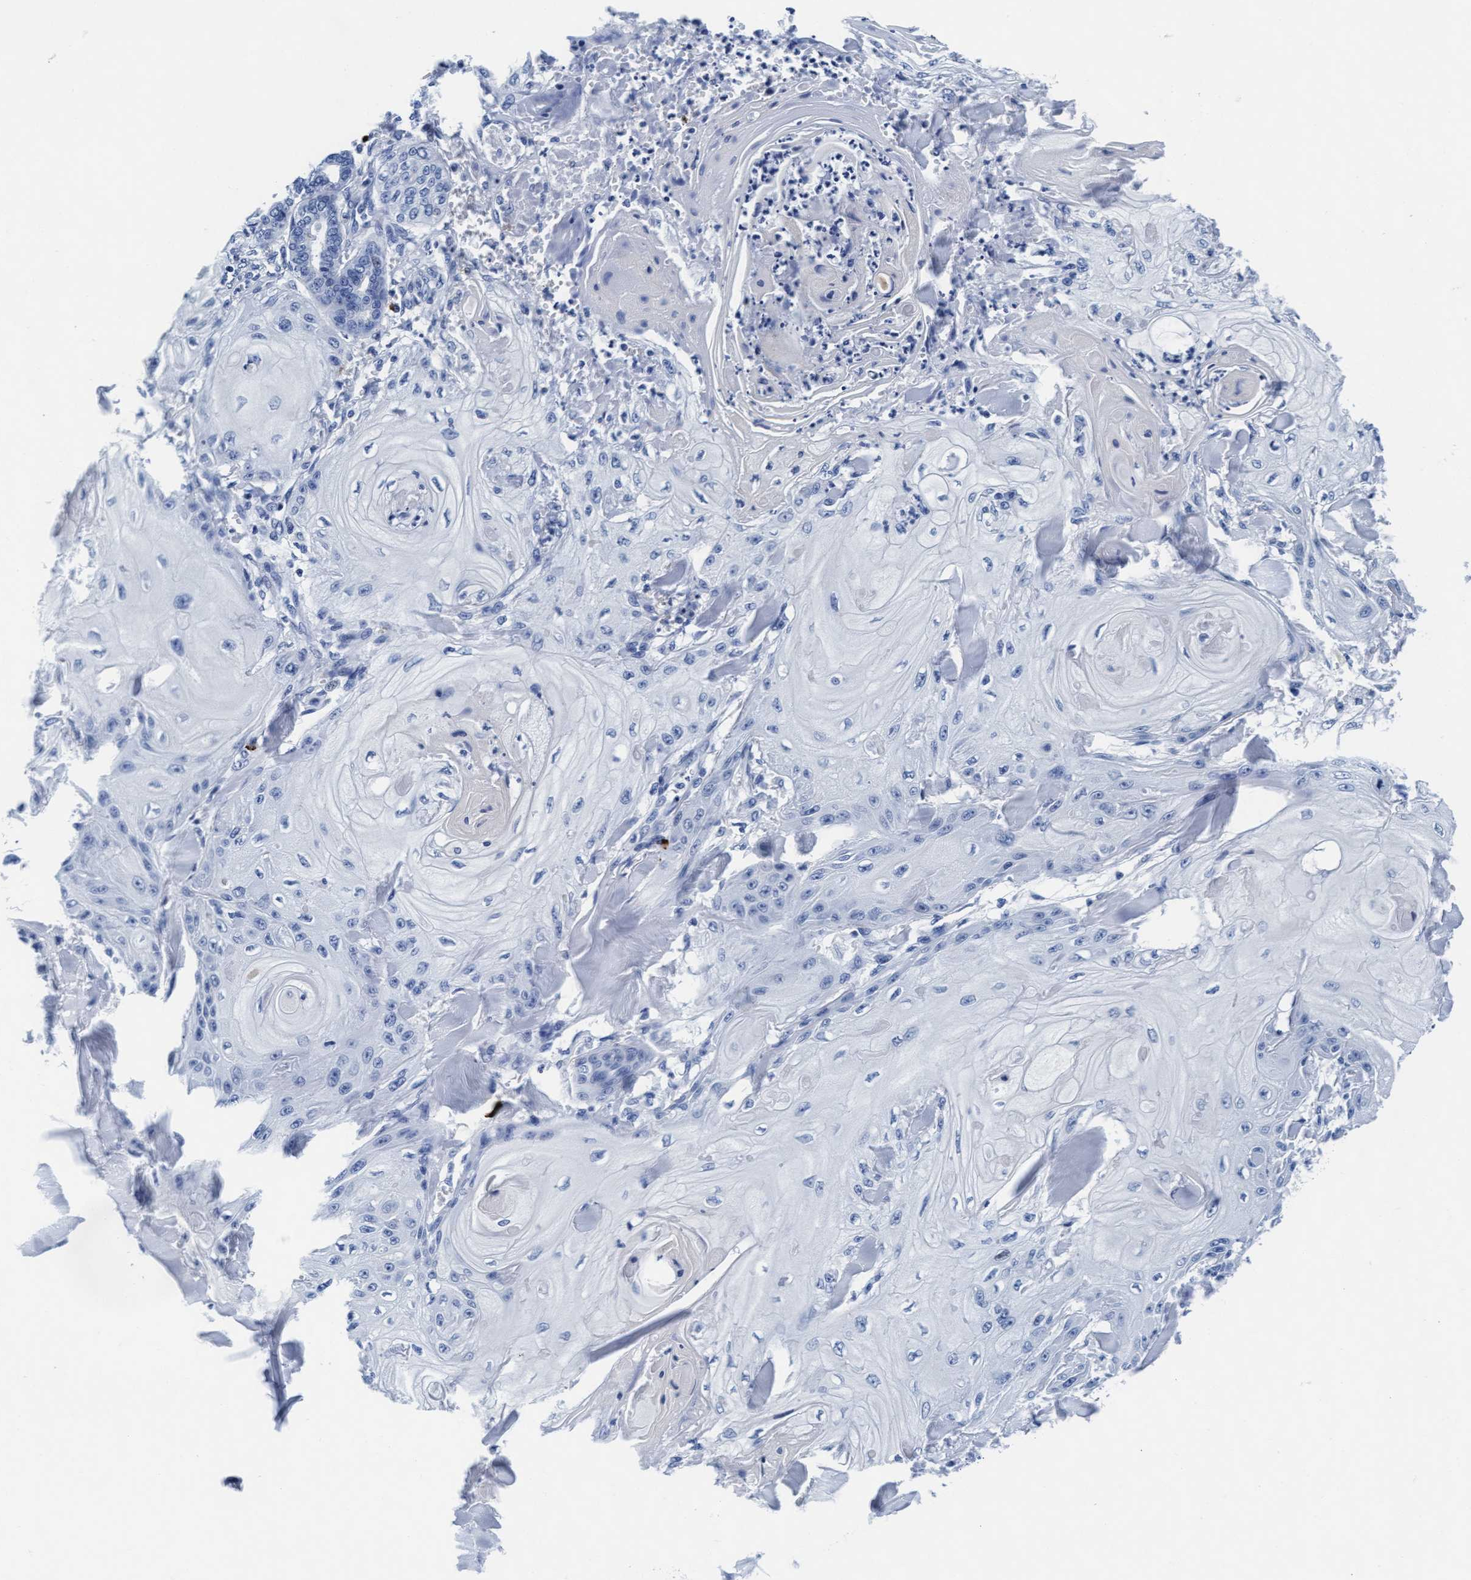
{"staining": {"intensity": "negative", "quantity": "none", "location": "none"}, "tissue": "skin cancer", "cell_type": "Tumor cells", "image_type": "cancer", "snomed": [{"axis": "morphology", "description": "Squamous cell carcinoma, NOS"}, {"axis": "topography", "description": "Skin"}], "caption": "This micrograph is of skin cancer (squamous cell carcinoma) stained with IHC to label a protein in brown with the nuclei are counter-stained blue. There is no expression in tumor cells.", "gene": "ARSG", "patient": {"sex": "male", "age": 74}}